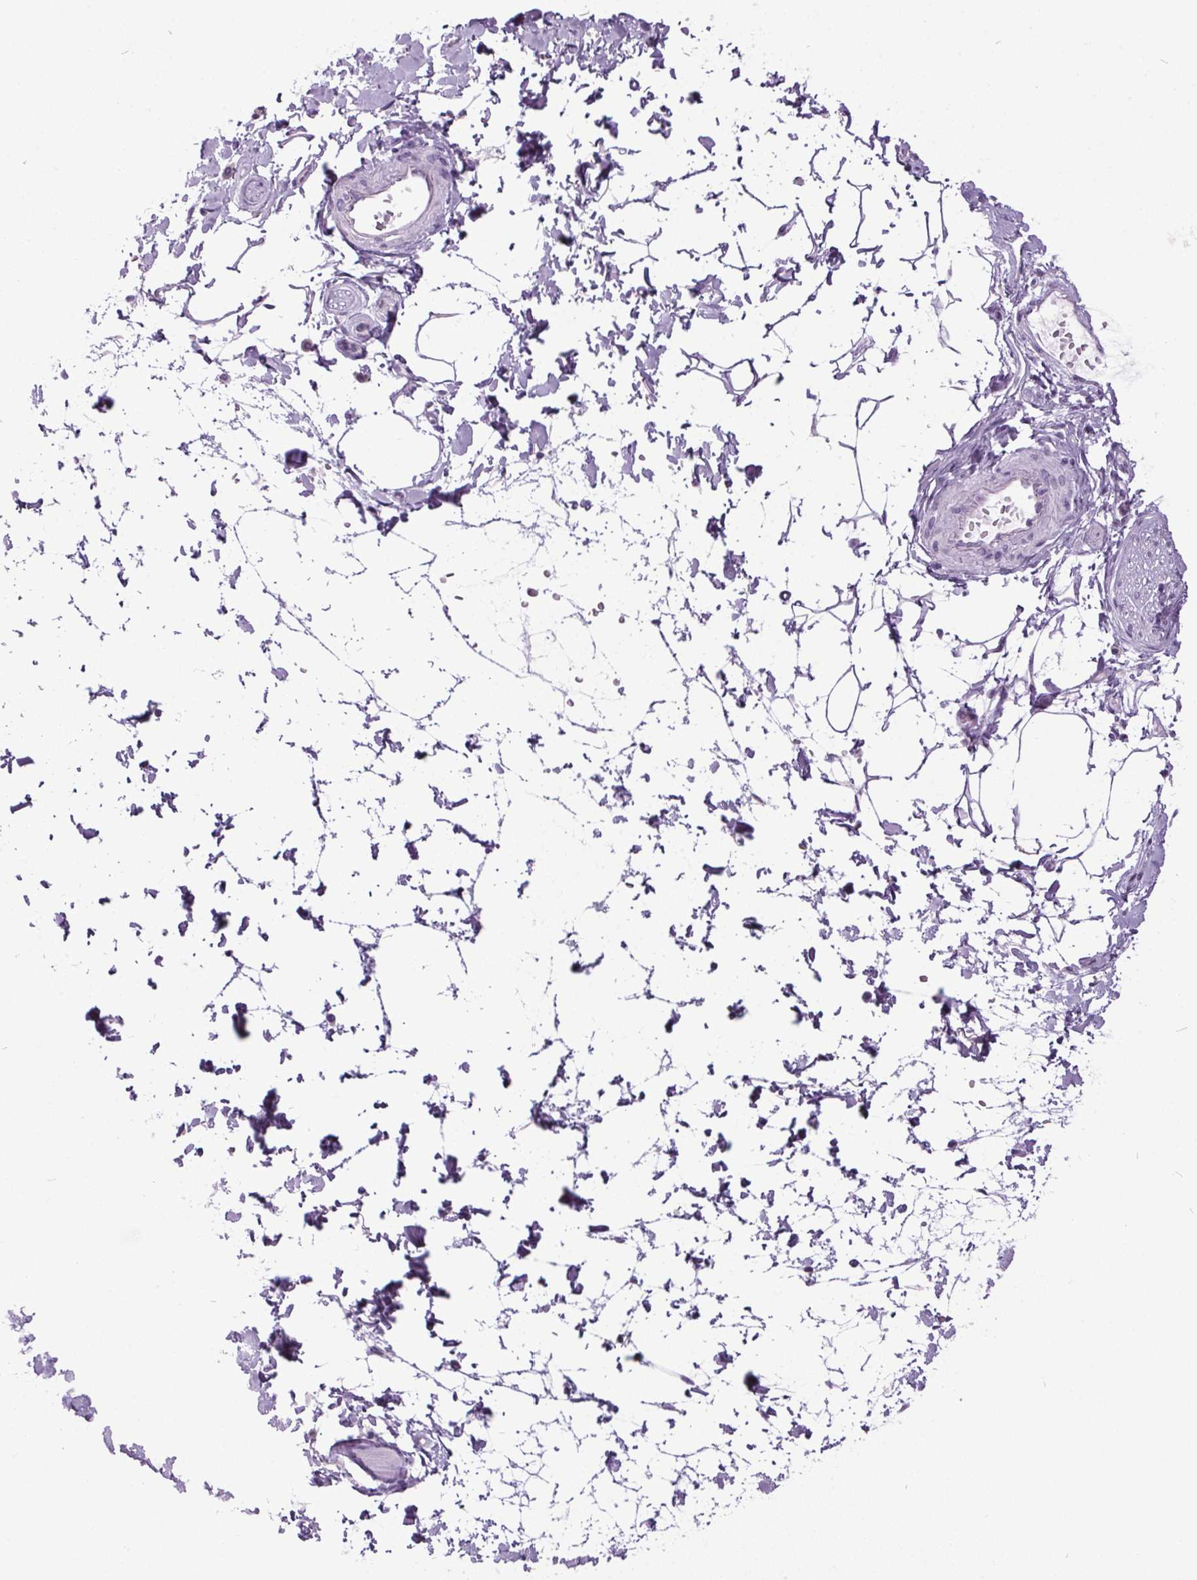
{"staining": {"intensity": "negative", "quantity": "none", "location": "none"}, "tissue": "adipose tissue", "cell_type": "Adipocytes", "image_type": "normal", "snomed": [{"axis": "morphology", "description": "Normal tissue, NOS"}, {"axis": "topography", "description": "Smooth muscle"}, {"axis": "topography", "description": "Peripheral nerve tissue"}], "caption": "This image is of normal adipose tissue stained with immunohistochemistry (IHC) to label a protein in brown with the nuclei are counter-stained blue. There is no expression in adipocytes. The staining was performed using DAB to visualize the protein expression in brown, while the nuclei were stained in blue with hematoxylin (Magnification: 20x).", "gene": "ODAD2", "patient": {"sex": "male", "age": 58}}